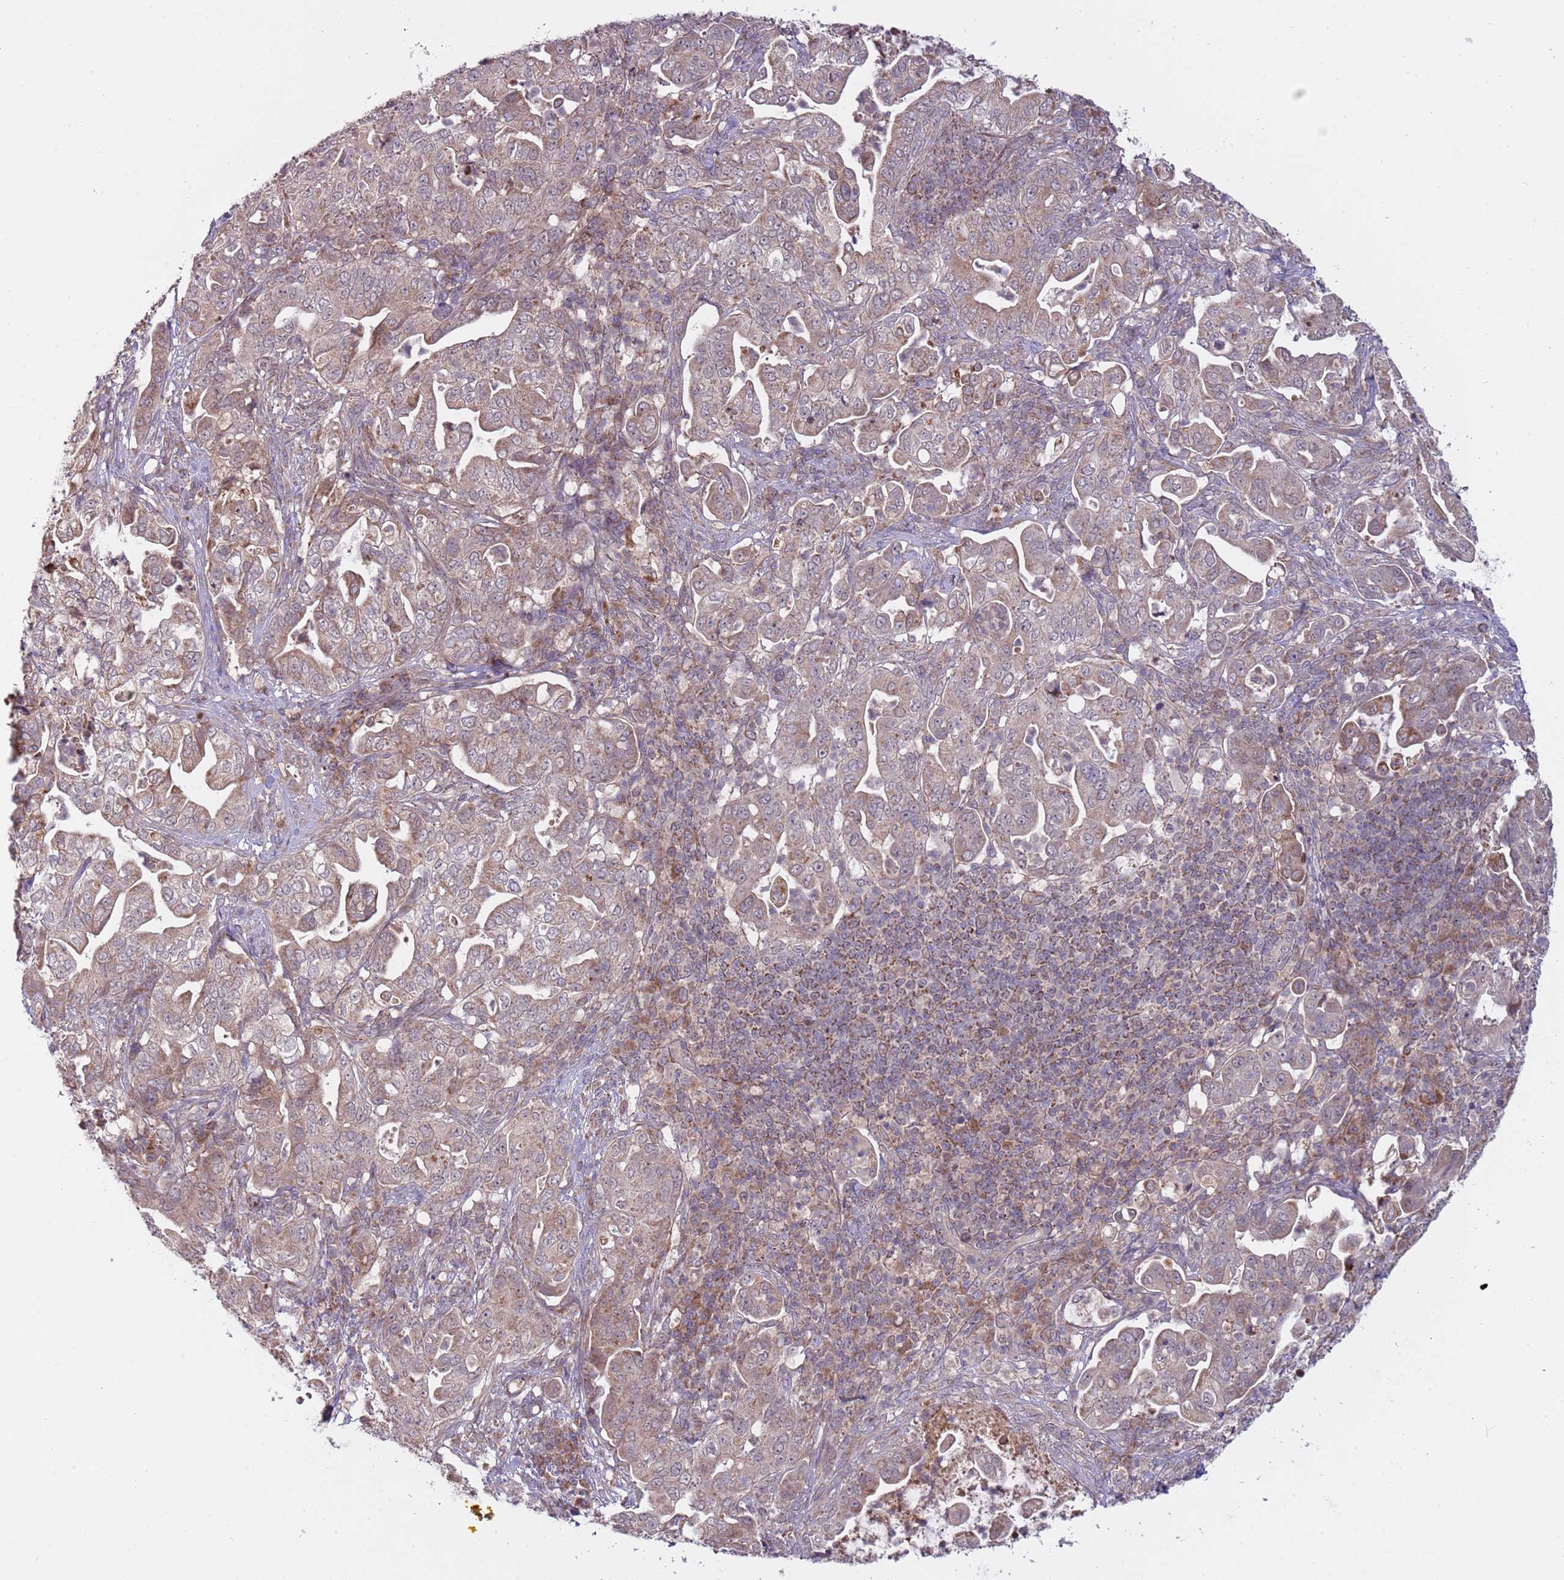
{"staining": {"intensity": "weak", "quantity": "25%-75%", "location": "cytoplasmic/membranous"}, "tissue": "pancreatic cancer", "cell_type": "Tumor cells", "image_type": "cancer", "snomed": [{"axis": "morphology", "description": "Normal tissue, NOS"}, {"axis": "morphology", "description": "Adenocarcinoma, NOS"}, {"axis": "topography", "description": "Lymph node"}, {"axis": "topography", "description": "Pancreas"}], "caption": "A low amount of weak cytoplasmic/membranous positivity is seen in approximately 25%-75% of tumor cells in pancreatic cancer tissue.", "gene": "RNF181", "patient": {"sex": "female", "age": 67}}